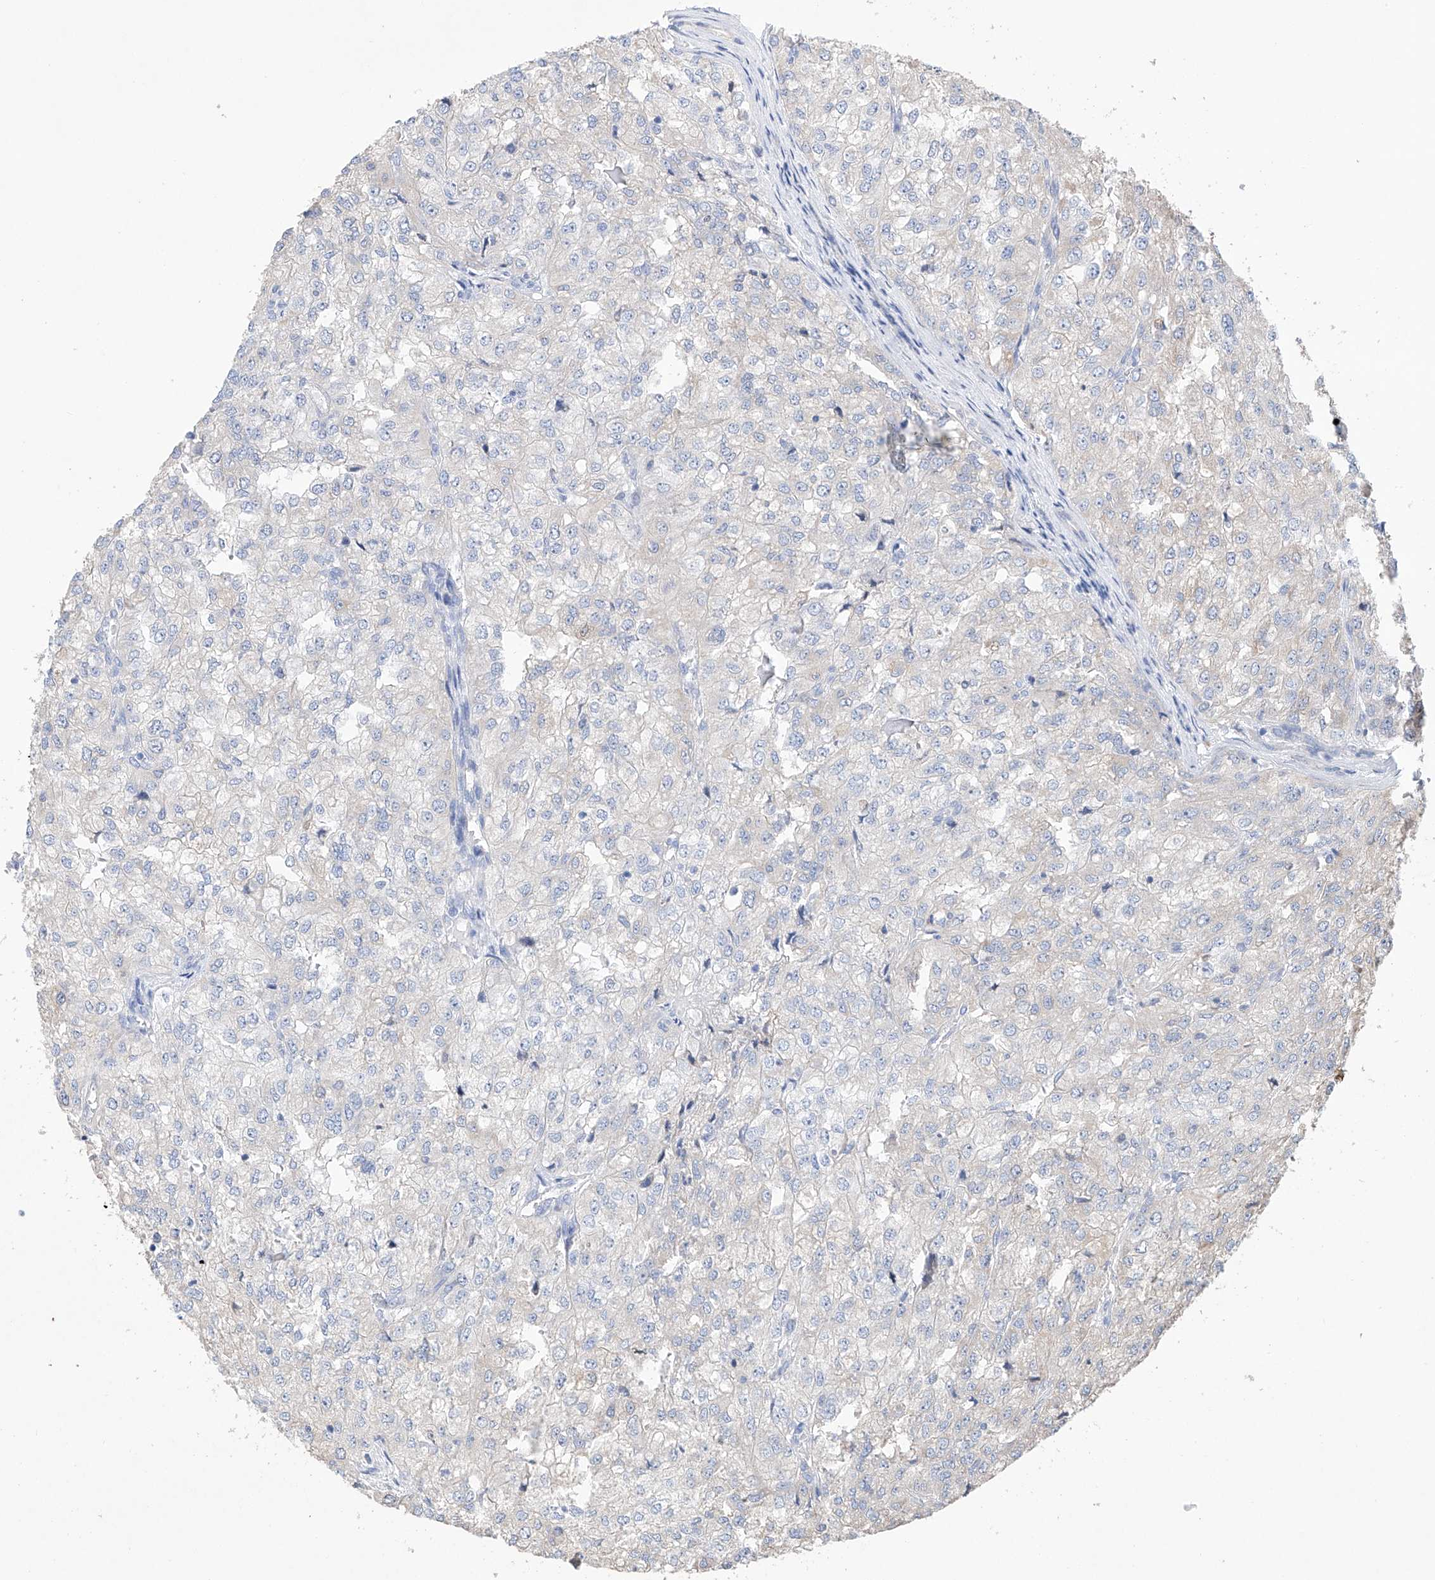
{"staining": {"intensity": "negative", "quantity": "none", "location": "none"}, "tissue": "renal cancer", "cell_type": "Tumor cells", "image_type": "cancer", "snomed": [{"axis": "morphology", "description": "Adenocarcinoma, NOS"}, {"axis": "topography", "description": "Kidney"}], "caption": "An immunohistochemistry (IHC) micrograph of renal cancer (adenocarcinoma) is shown. There is no staining in tumor cells of renal cancer (adenocarcinoma). The staining was performed using DAB to visualize the protein expression in brown, while the nuclei were stained in blue with hematoxylin (Magnification: 20x).", "gene": "AFG1L", "patient": {"sex": "female", "age": 54}}